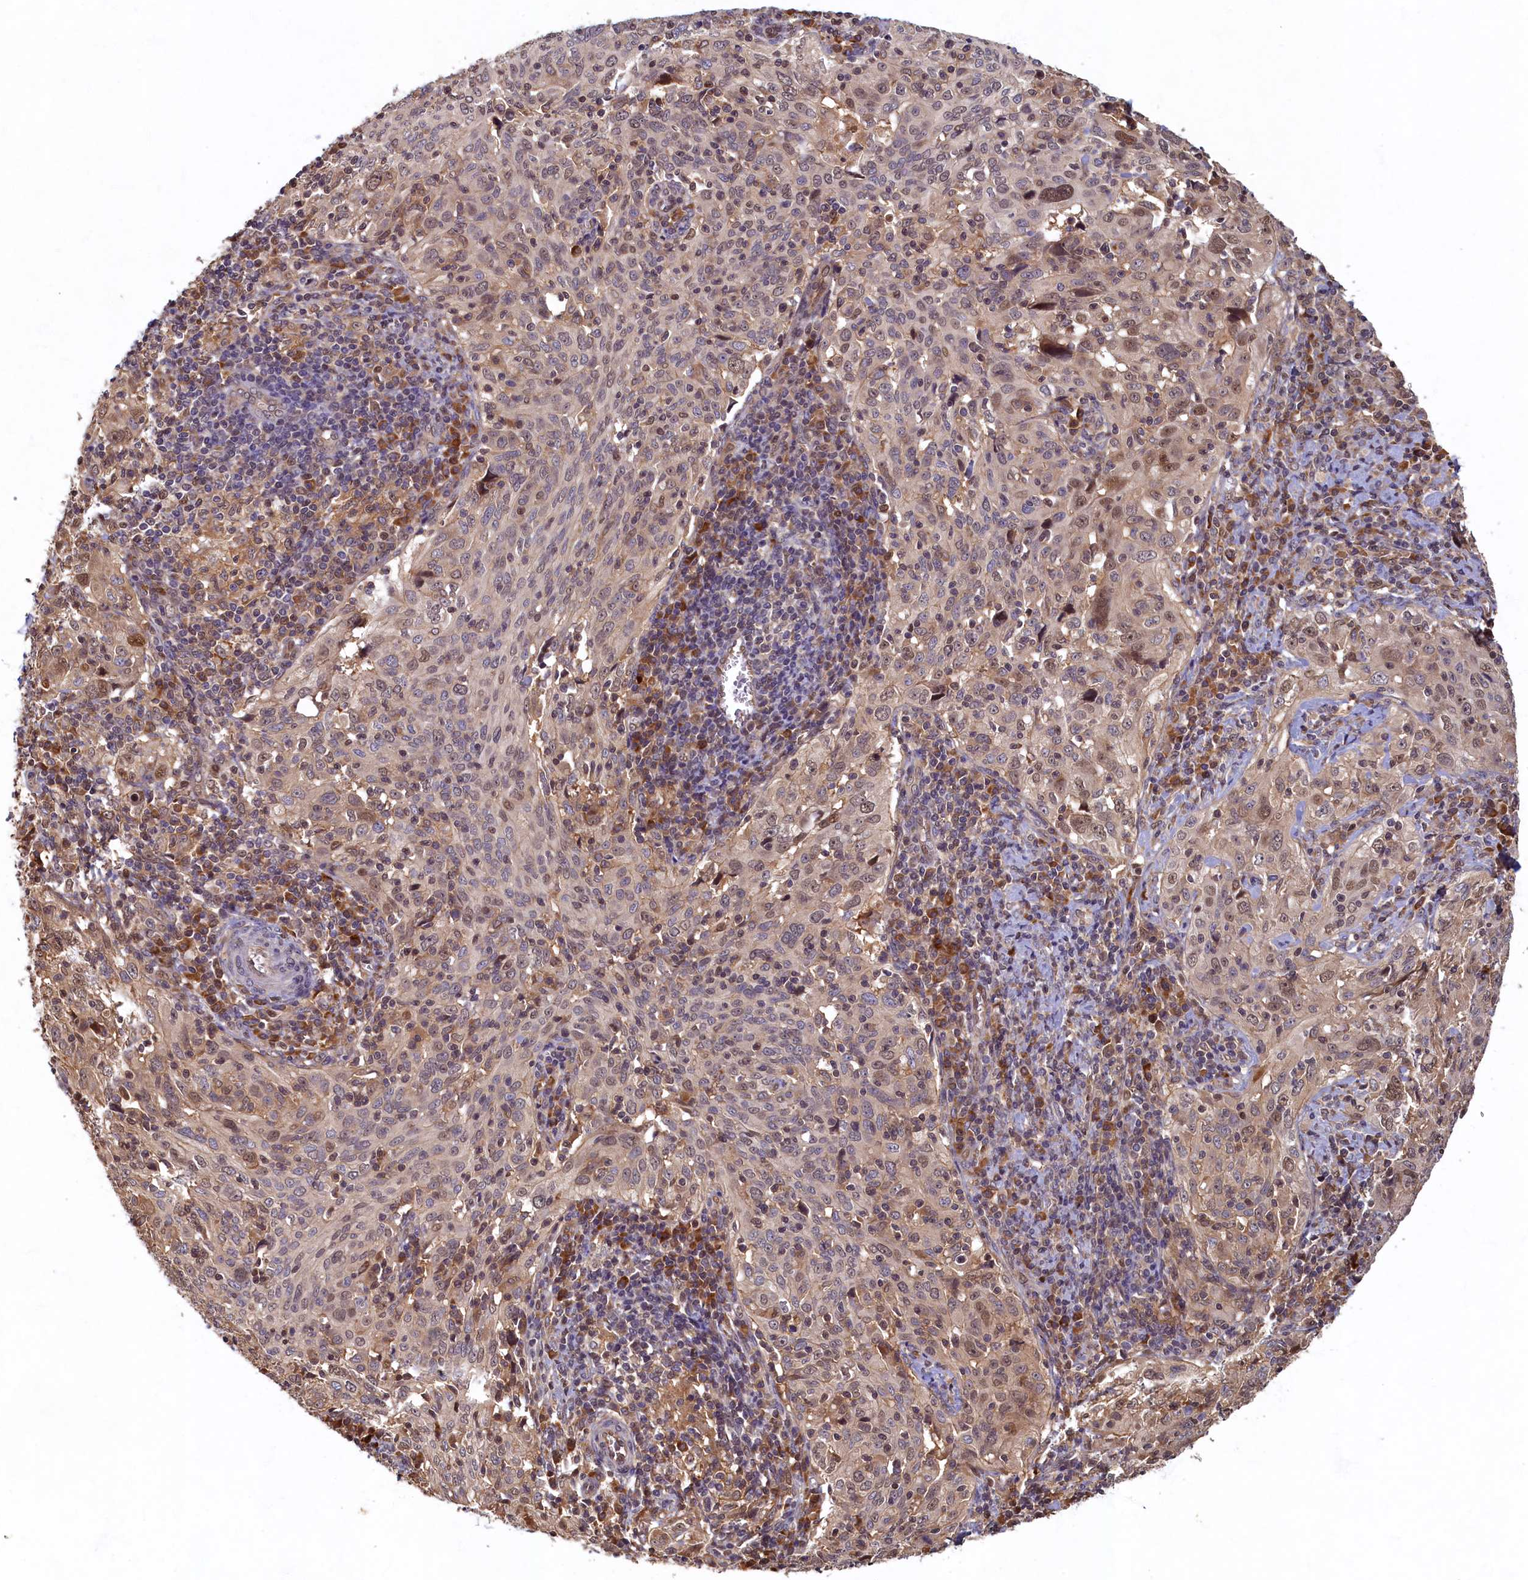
{"staining": {"intensity": "weak", "quantity": "25%-75%", "location": "nuclear"}, "tissue": "cervical cancer", "cell_type": "Tumor cells", "image_type": "cancer", "snomed": [{"axis": "morphology", "description": "Normal tissue, NOS"}, {"axis": "morphology", "description": "Squamous cell carcinoma, NOS"}, {"axis": "topography", "description": "Cervix"}], "caption": "Protein staining demonstrates weak nuclear positivity in approximately 25%-75% of tumor cells in squamous cell carcinoma (cervical).", "gene": "LCMT2", "patient": {"sex": "female", "age": 31}}